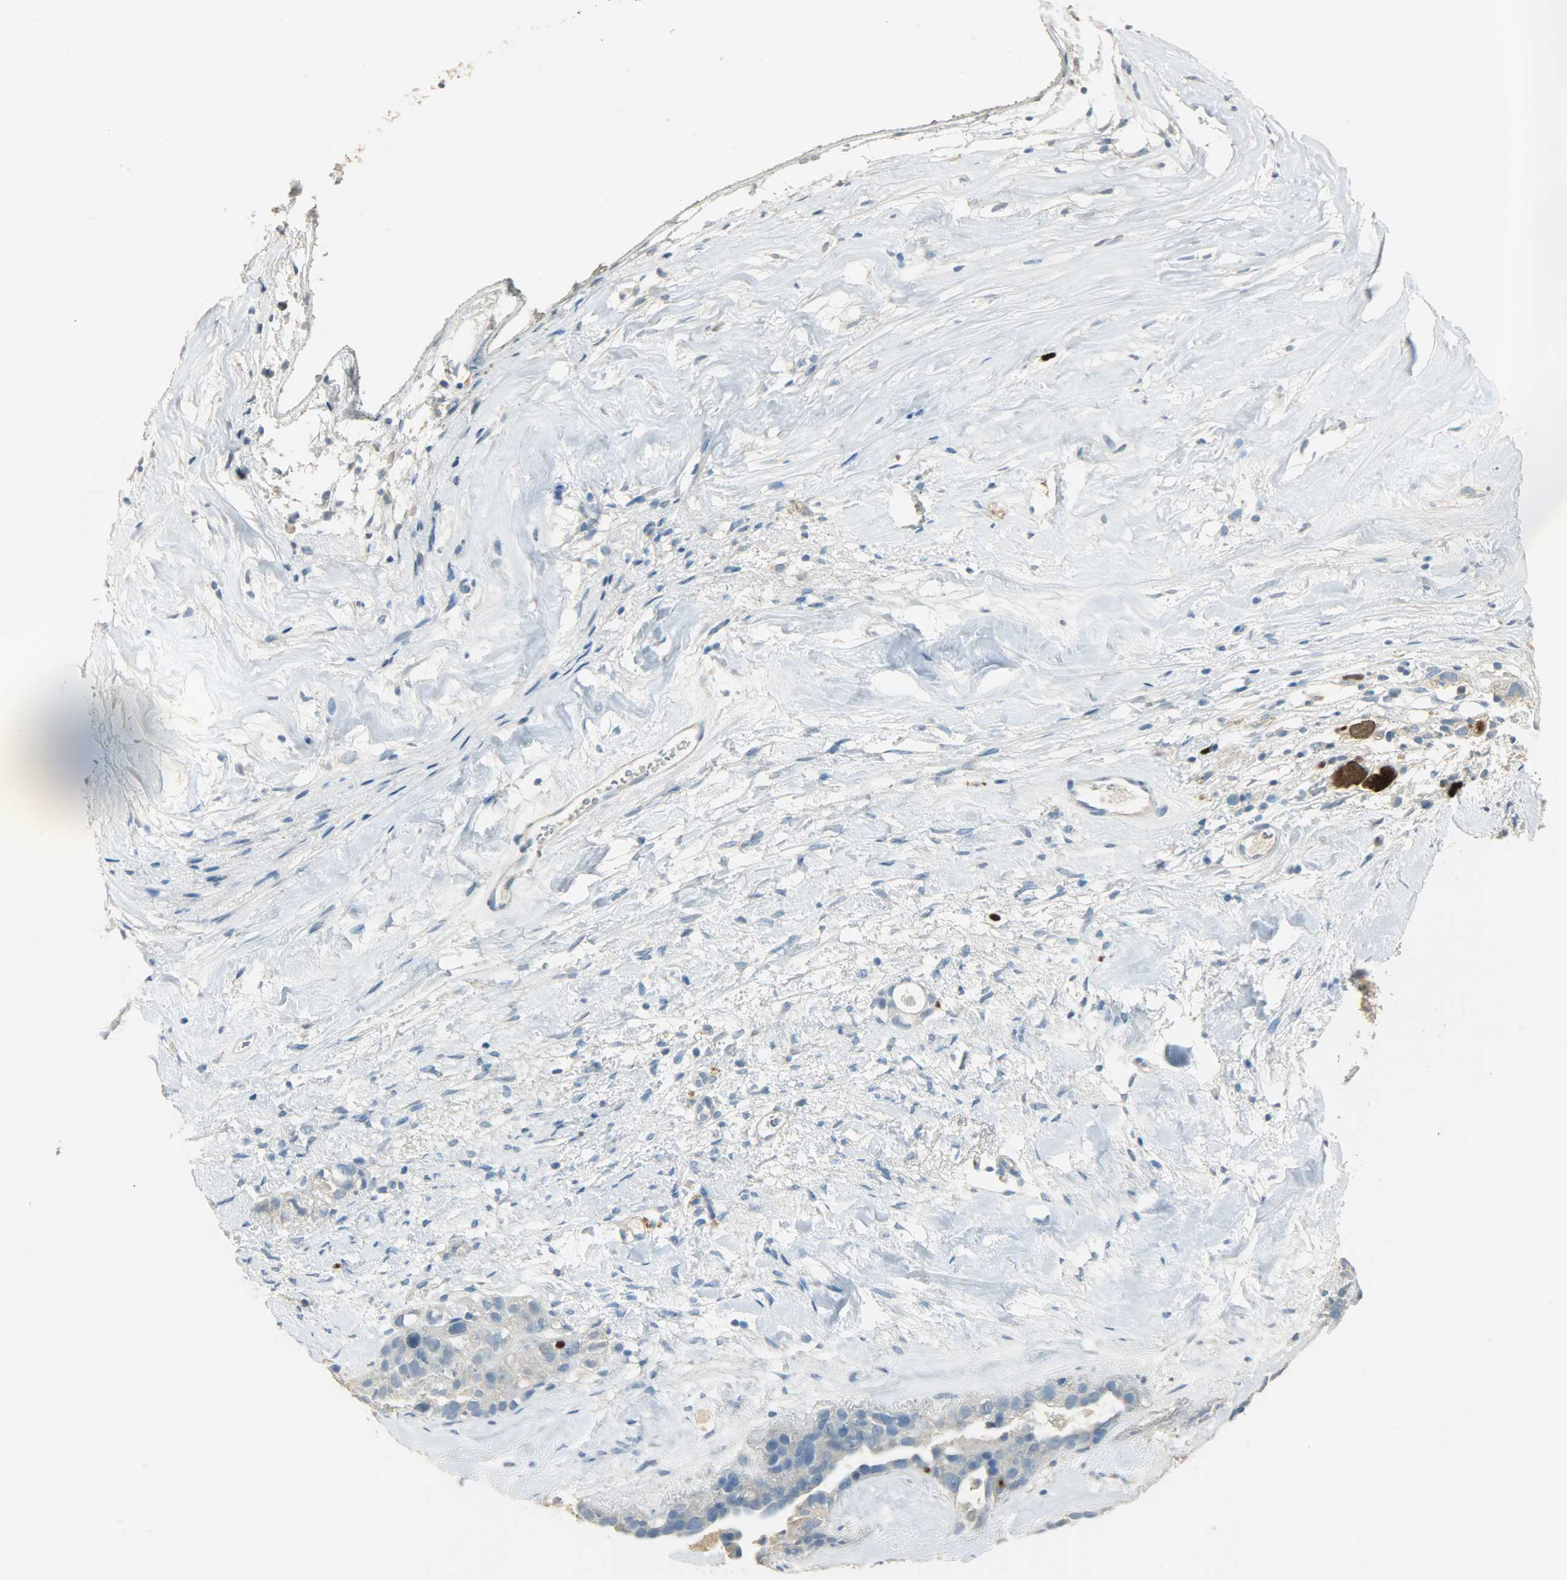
{"staining": {"intensity": "weak", "quantity": "25%-75%", "location": "cytoplasmic/membranous"}, "tissue": "ovarian cancer", "cell_type": "Tumor cells", "image_type": "cancer", "snomed": [{"axis": "morphology", "description": "Cystadenocarcinoma, serous, NOS"}, {"axis": "topography", "description": "Ovary"}], "caption": "Ovarian serous cystadenocarcinoma tissue shows weak cytoplasmic/membranous positivity in approximately 25%-75% of tumor cells", "gene": "TPX2", "patient": {"sex": "female", "age": 66}}